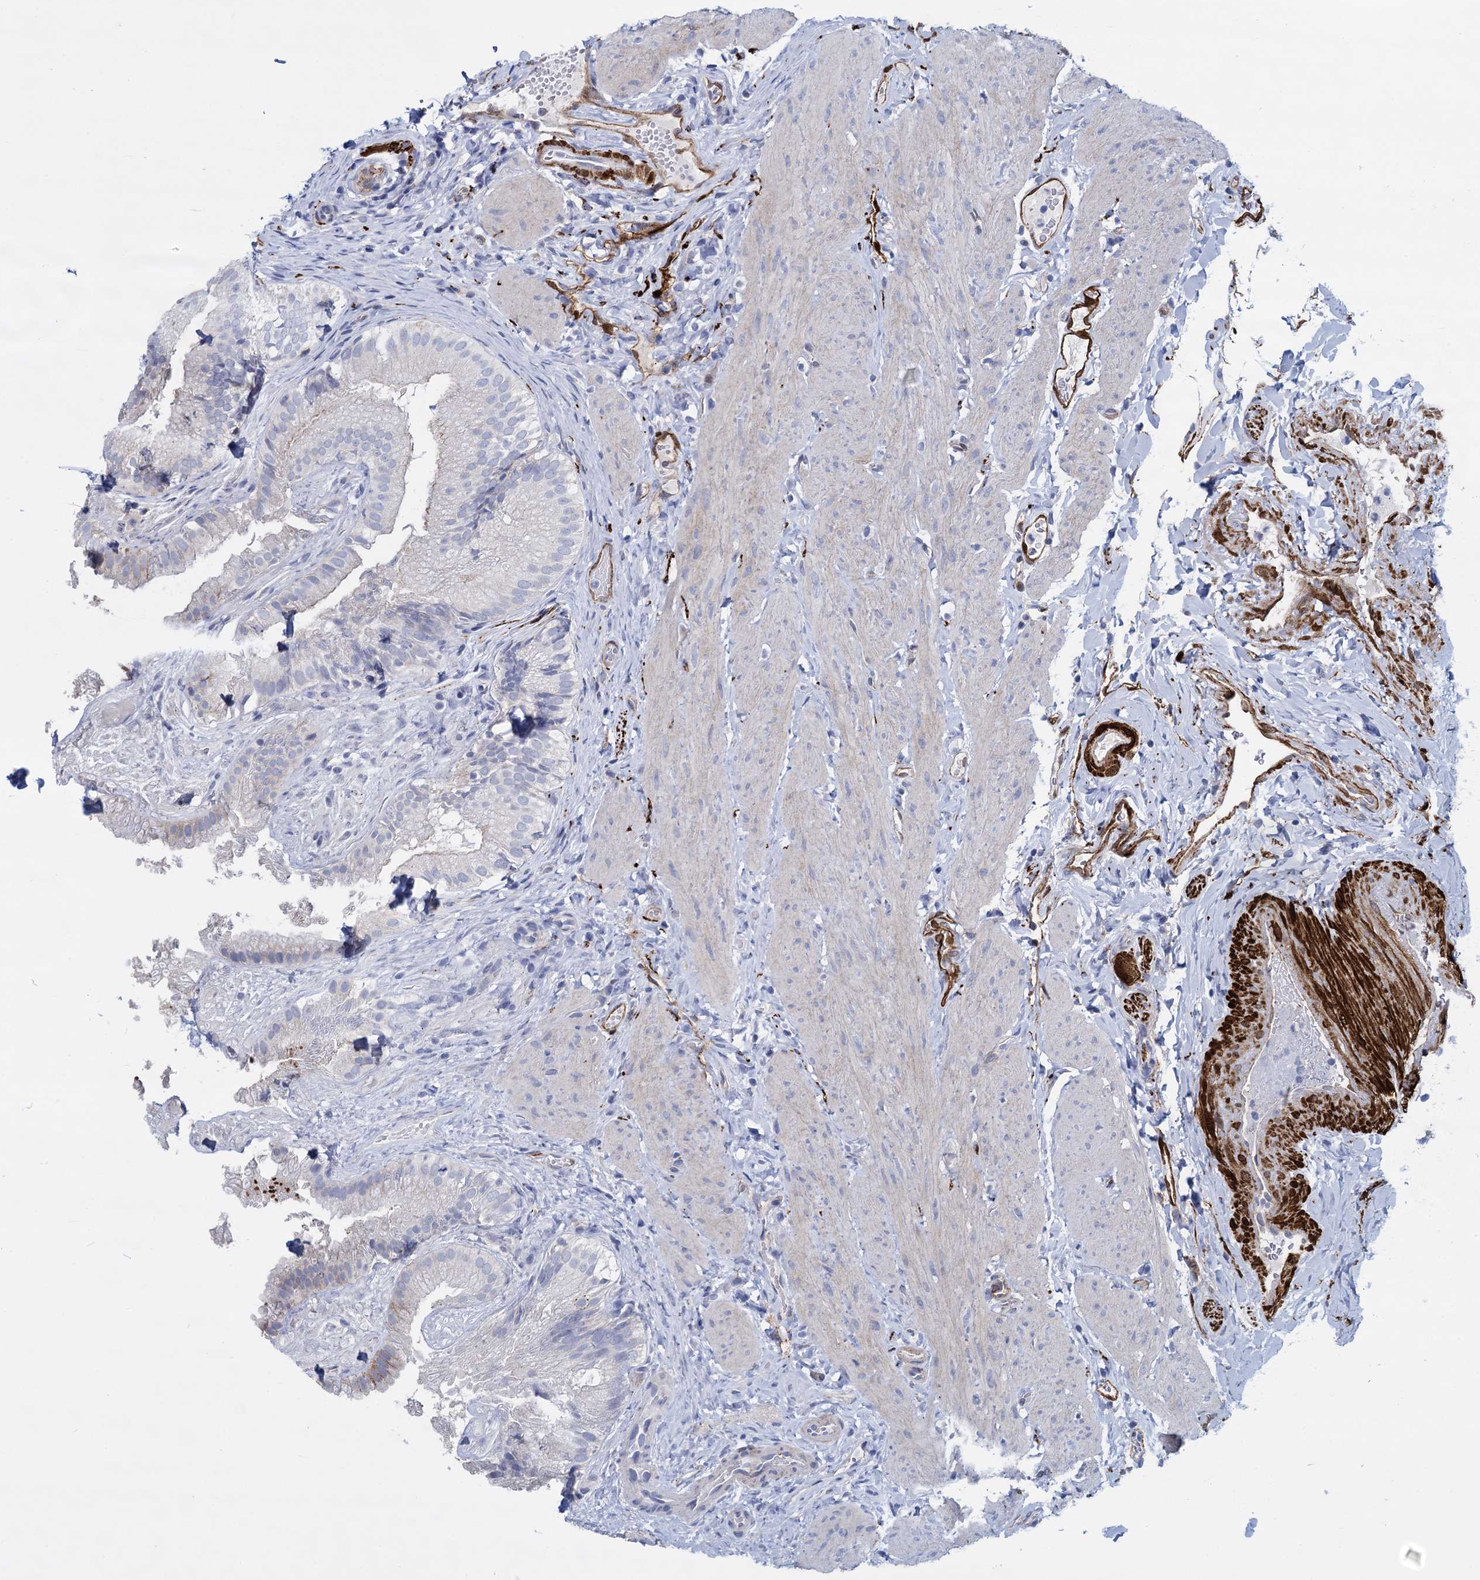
{"staining": {"intensity": "moderate", "quantity": "<25%", "location": "cytoplasmic/membranous"}, "tissue": "gallbladder", "cell_type": "Glandular cells", "image_type": "normal", "snomed": [{"axis": "morphology", "description": "Normal tissue, NOS"}, {"axis": "topography", "description": "Gallbladder"}], "caption": "Brown immunohistochemical staining in benign gallbladder displays moderate cytoplasmic/membranous positivity in about <25% of glandular cells. (DAB IHC with brightfield microscopy, high magnification).", "gene": "SNCG", "patient": {"sex": "female", "age": 30}}